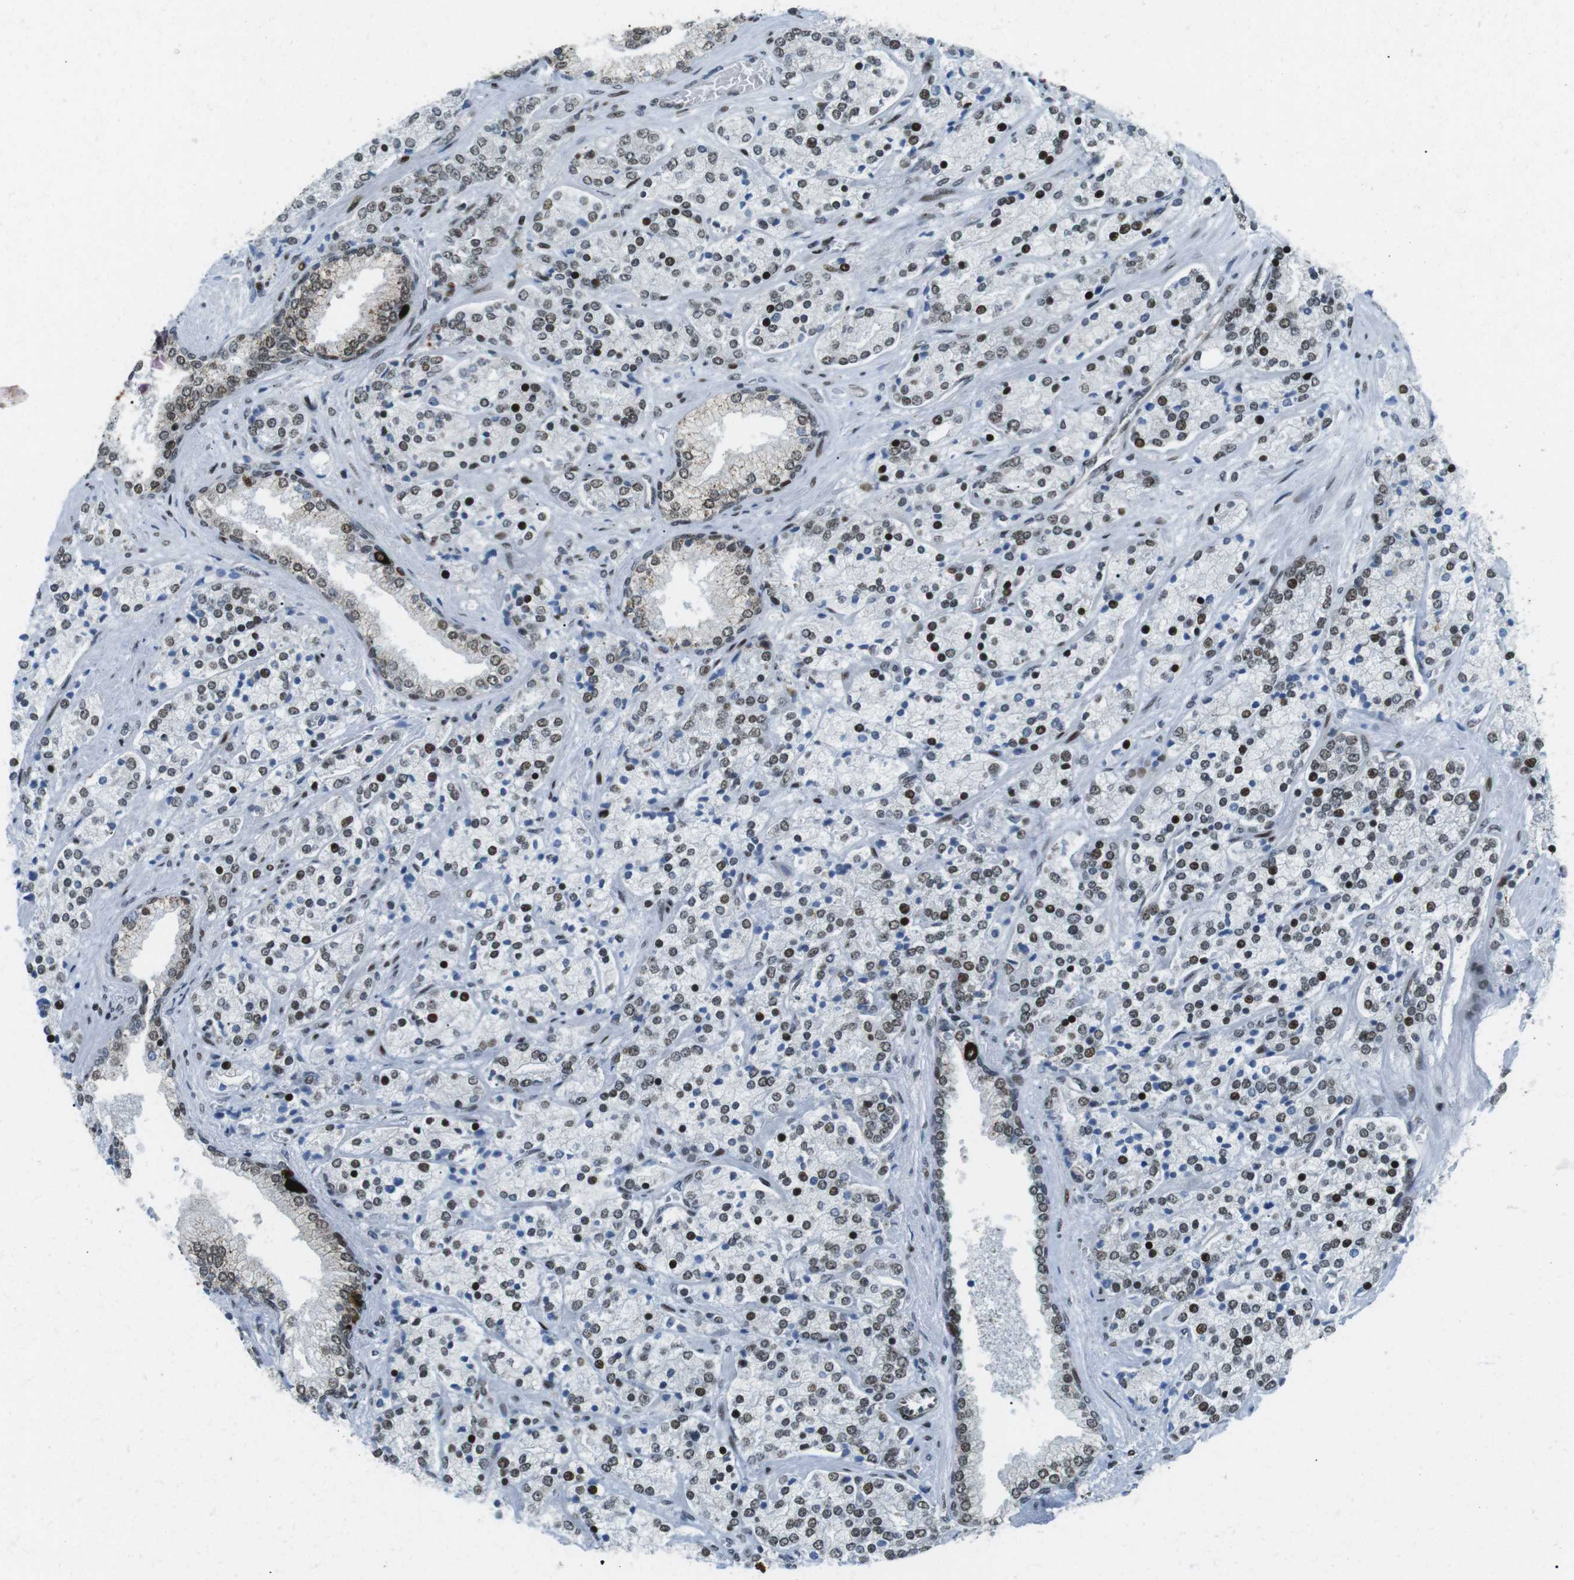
{"staining": {"intensity": "moderate", "quantity": ">75%", "location": "nuclear"}, "tissue": "prostate cancer", "cell_type": "Tumor cells", "image_type": "cancer", "snomed": [{"axis": "morphology", "description": "Adenocarcinoma, High grade"}, {"axis": "topography", "description": "Prostate"}], "caption": "Immunohistochemical staining of prostate adenocarcinoma (high-grade) demonstrates moderate nuclear protein positivity in about >75% of tumor cells. Using DAB (3,3'-diaminobenzidine) (brown) and hematoxylin (blue) stains, captured at high magnification using brightfield microscopy.", "gene": "ARID1A", "patient": {"sex": "male", "age": 71}}